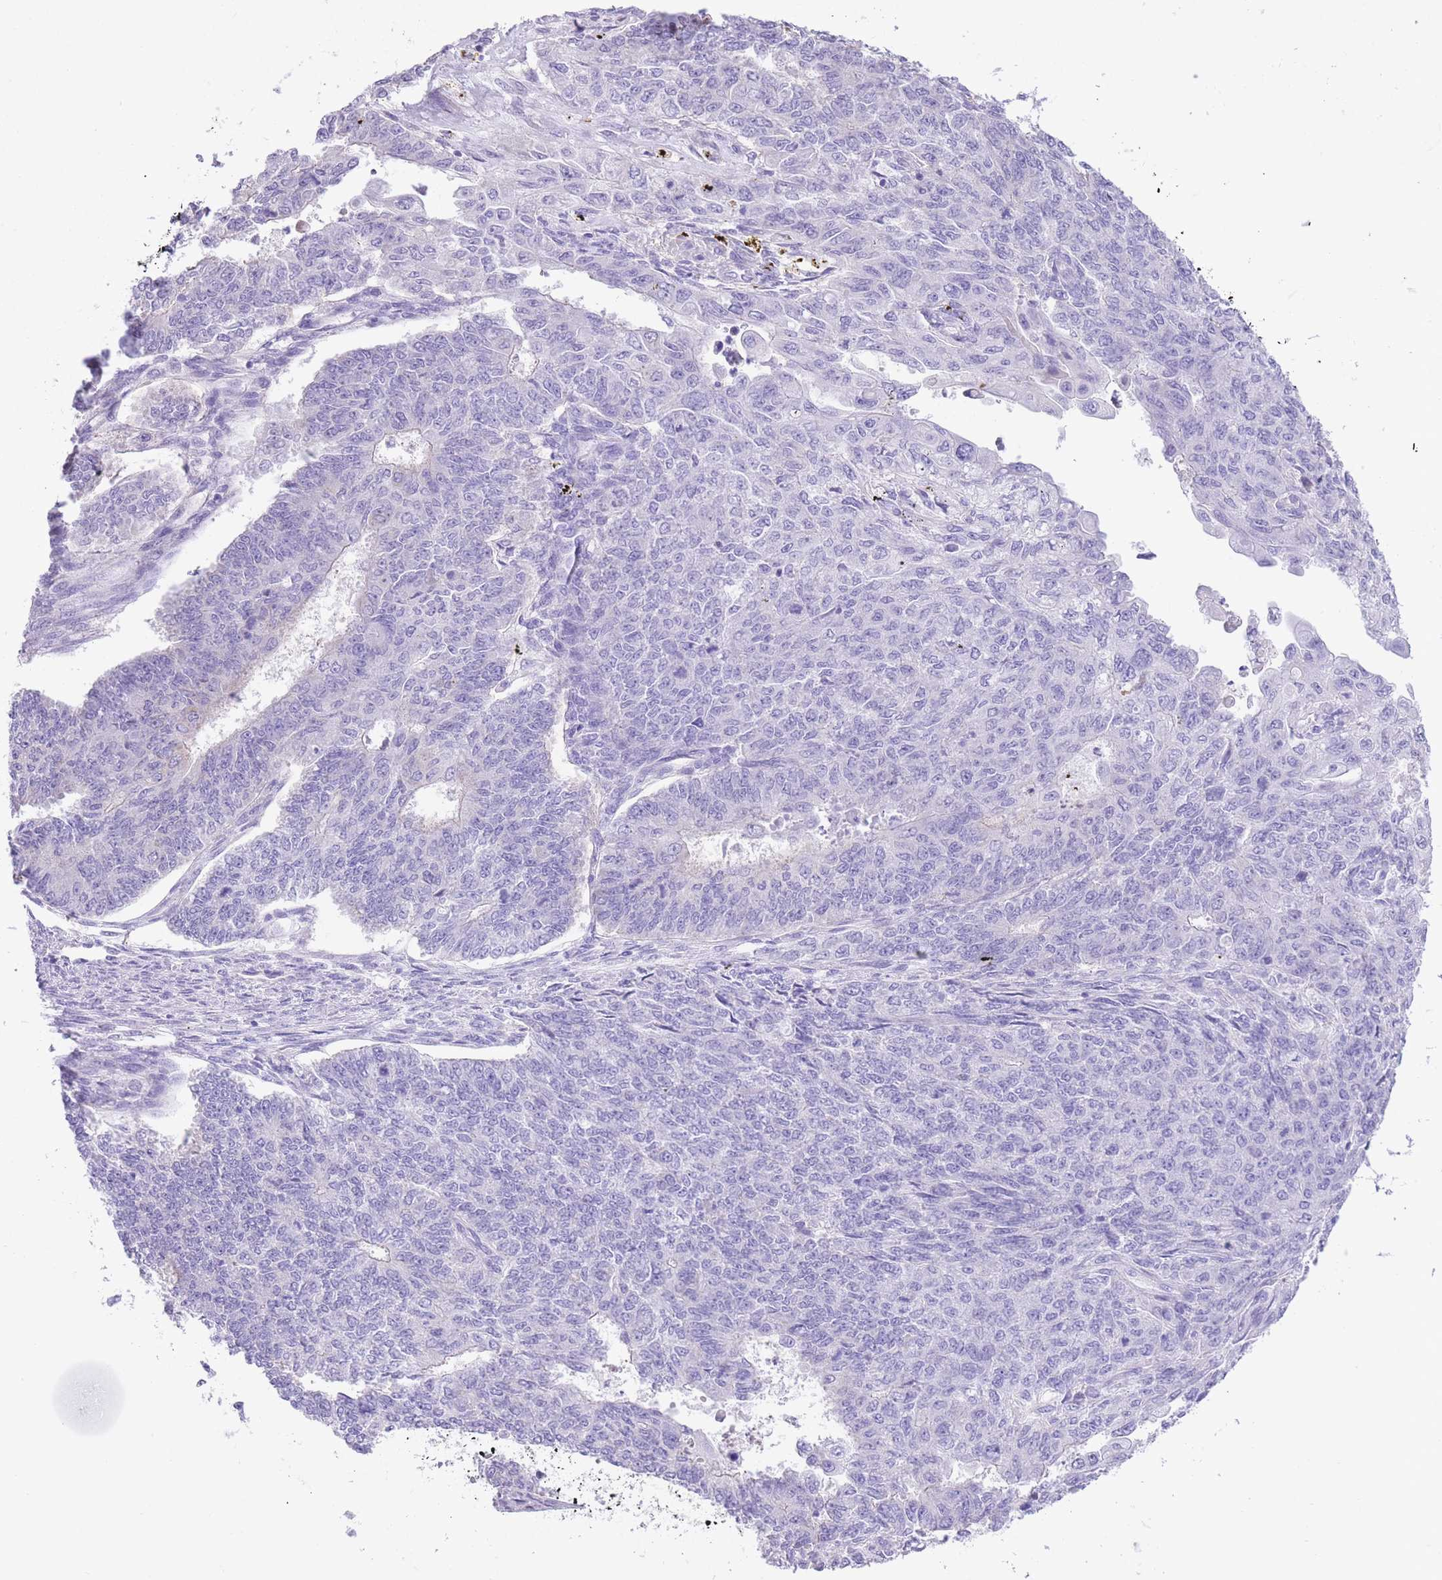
{"staining": {"intensity": "negative", "quantity": "none", "location": "none"}, "tissue": "endometrial cancer", "cell_type": "Tumor cells", "image_type": "cancer", "snomed": [{"axis": "morphology", "description": "Adenocarcinoma, NOS"}, {"axis": "topography", "description": "Endometrium"}], "caption": "There is no significant expression in tumor cells of adenocarcinoma (endometrial). Brightfield microscopy of immunohistochemistry (IHC) stained with DAB (3,3'-diaminobenzidine) (brown) and hematoxylin (blue), captured at high magnification.", "gene": "RHOU", "patient": {"sex": "female", "age": 32}}